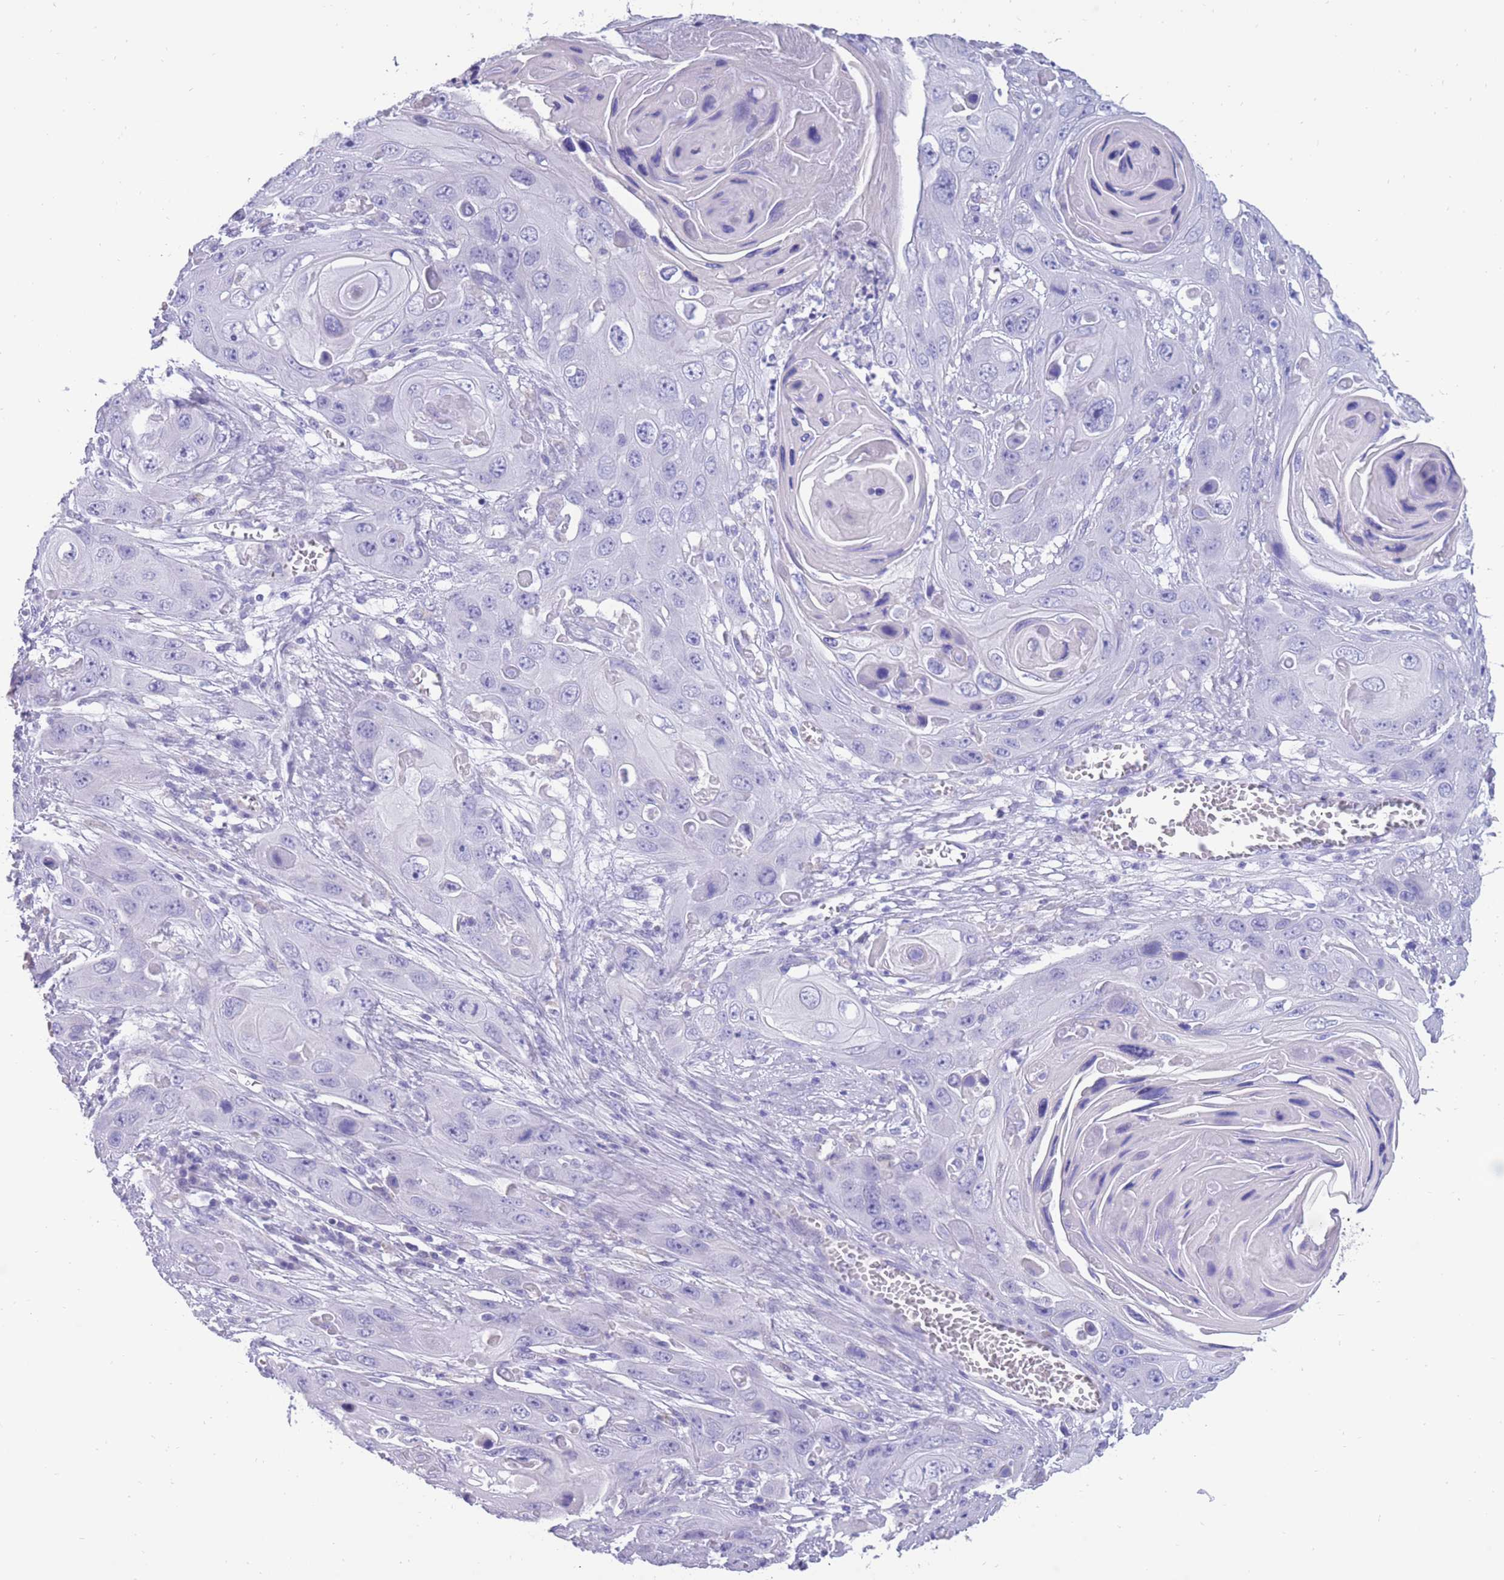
{"staining": {"intensity": "negative", "quantity": "none", "location": "none"}, "tissue": "skin cancer", "cell_type": "Tumor cells", "image_type": "cancer", "snomed": [{"axis": "morphology", "description": "Squamous cell carcinoma, NOS"}, {"axis": "topography", "description": "Skin"}], "caption": "A histopathology image of skin cancer (squamous cell carcinoma) stained for a protein demonstrates no brown staining in tumor cells.", "gene": "INTS2", "patient": {"sex": "male", "age": 55}}